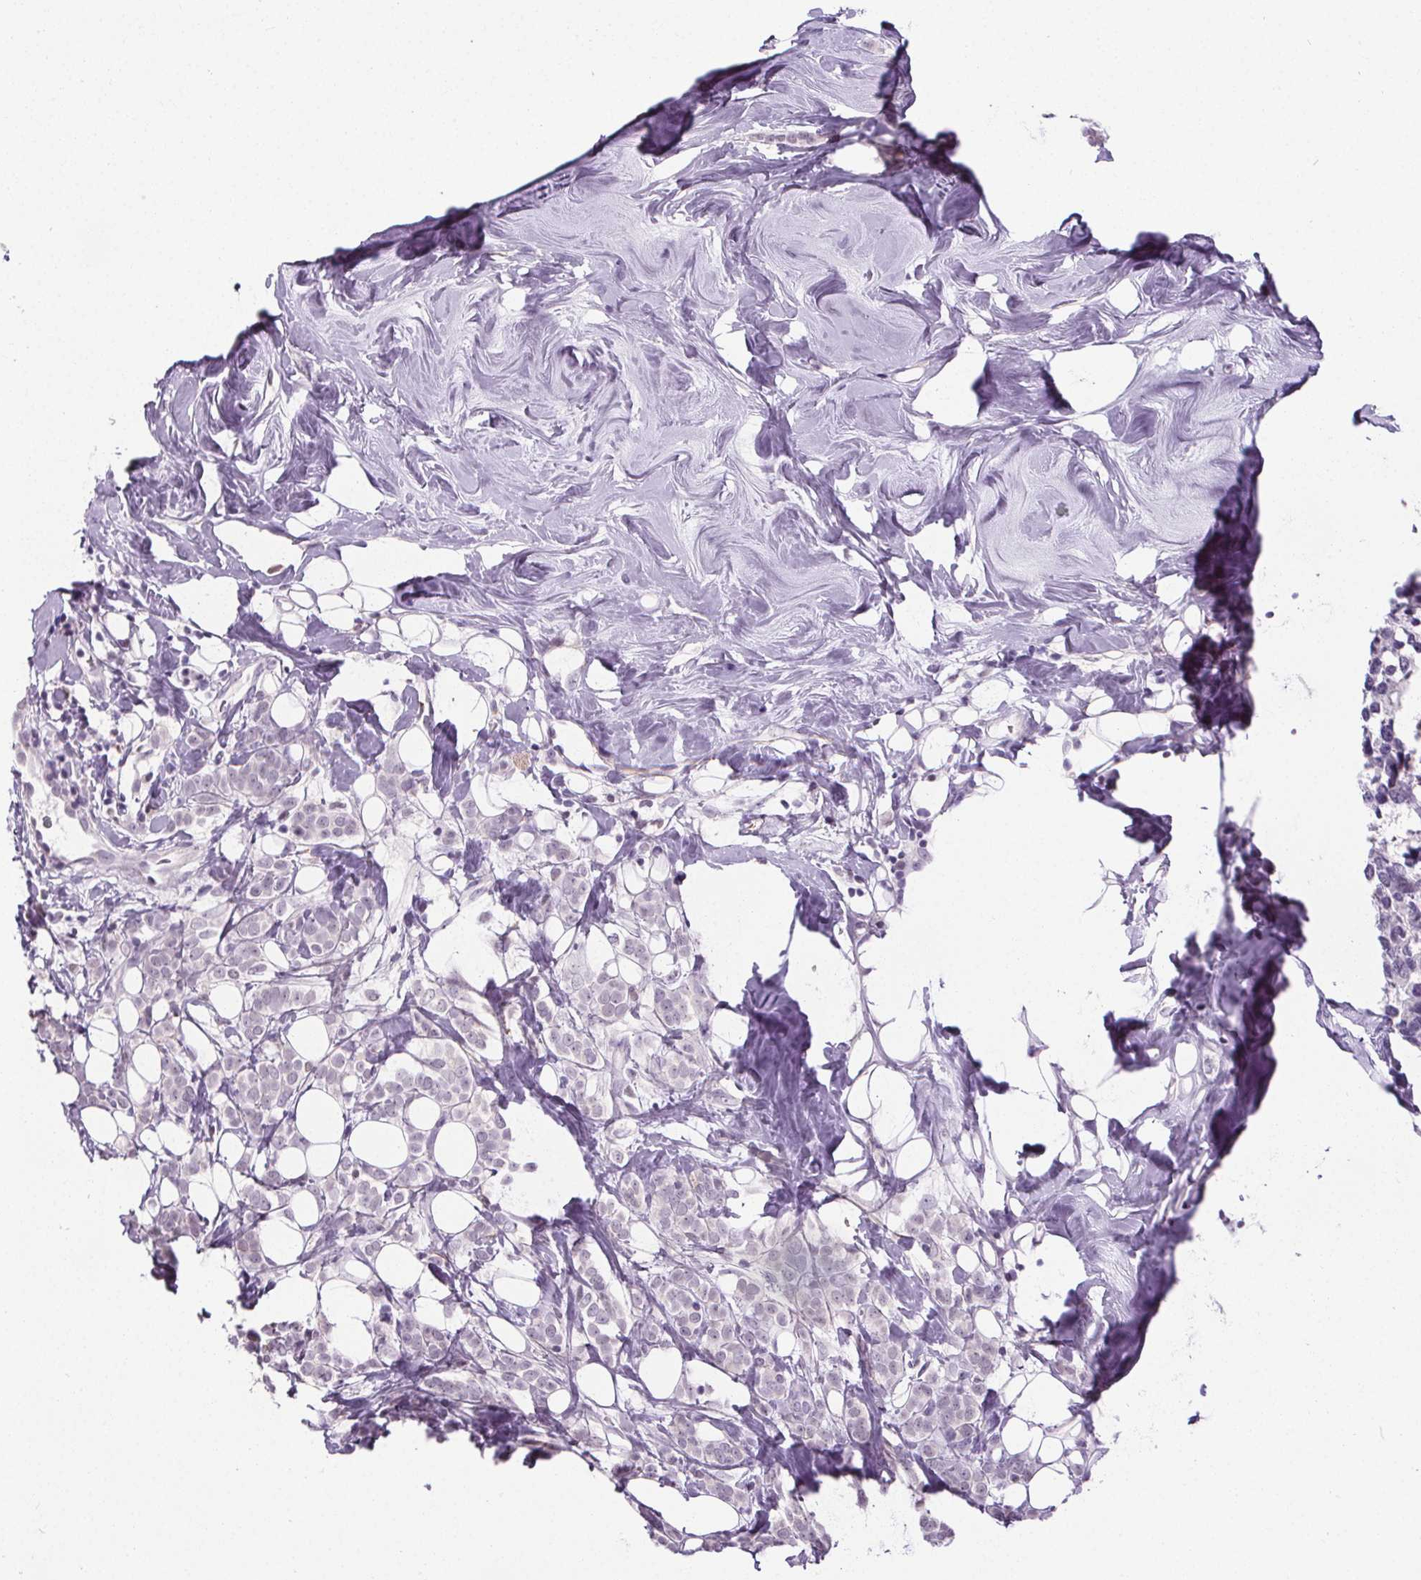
{"staining": {"intensity": "negative", "quantity": "none", "location": "none"}, "tissue": "breast cancer", "cell_type": "Tumor cells", "image_type": "cancer", "snomed": [{"axis": "morphology", "description": "Lobular carcinoma"}, {"axis": "topography", "description": "Breast"}], "caption": "There is no significant staining in tumor cells of lobular carcinoma (breast). (DAB (3,3'-diaminobenzidine) immunohistochemistry with hematoxylin counter stain).", "gene": "TMEM240", "patient": {"sex": "female", "age": 49}}